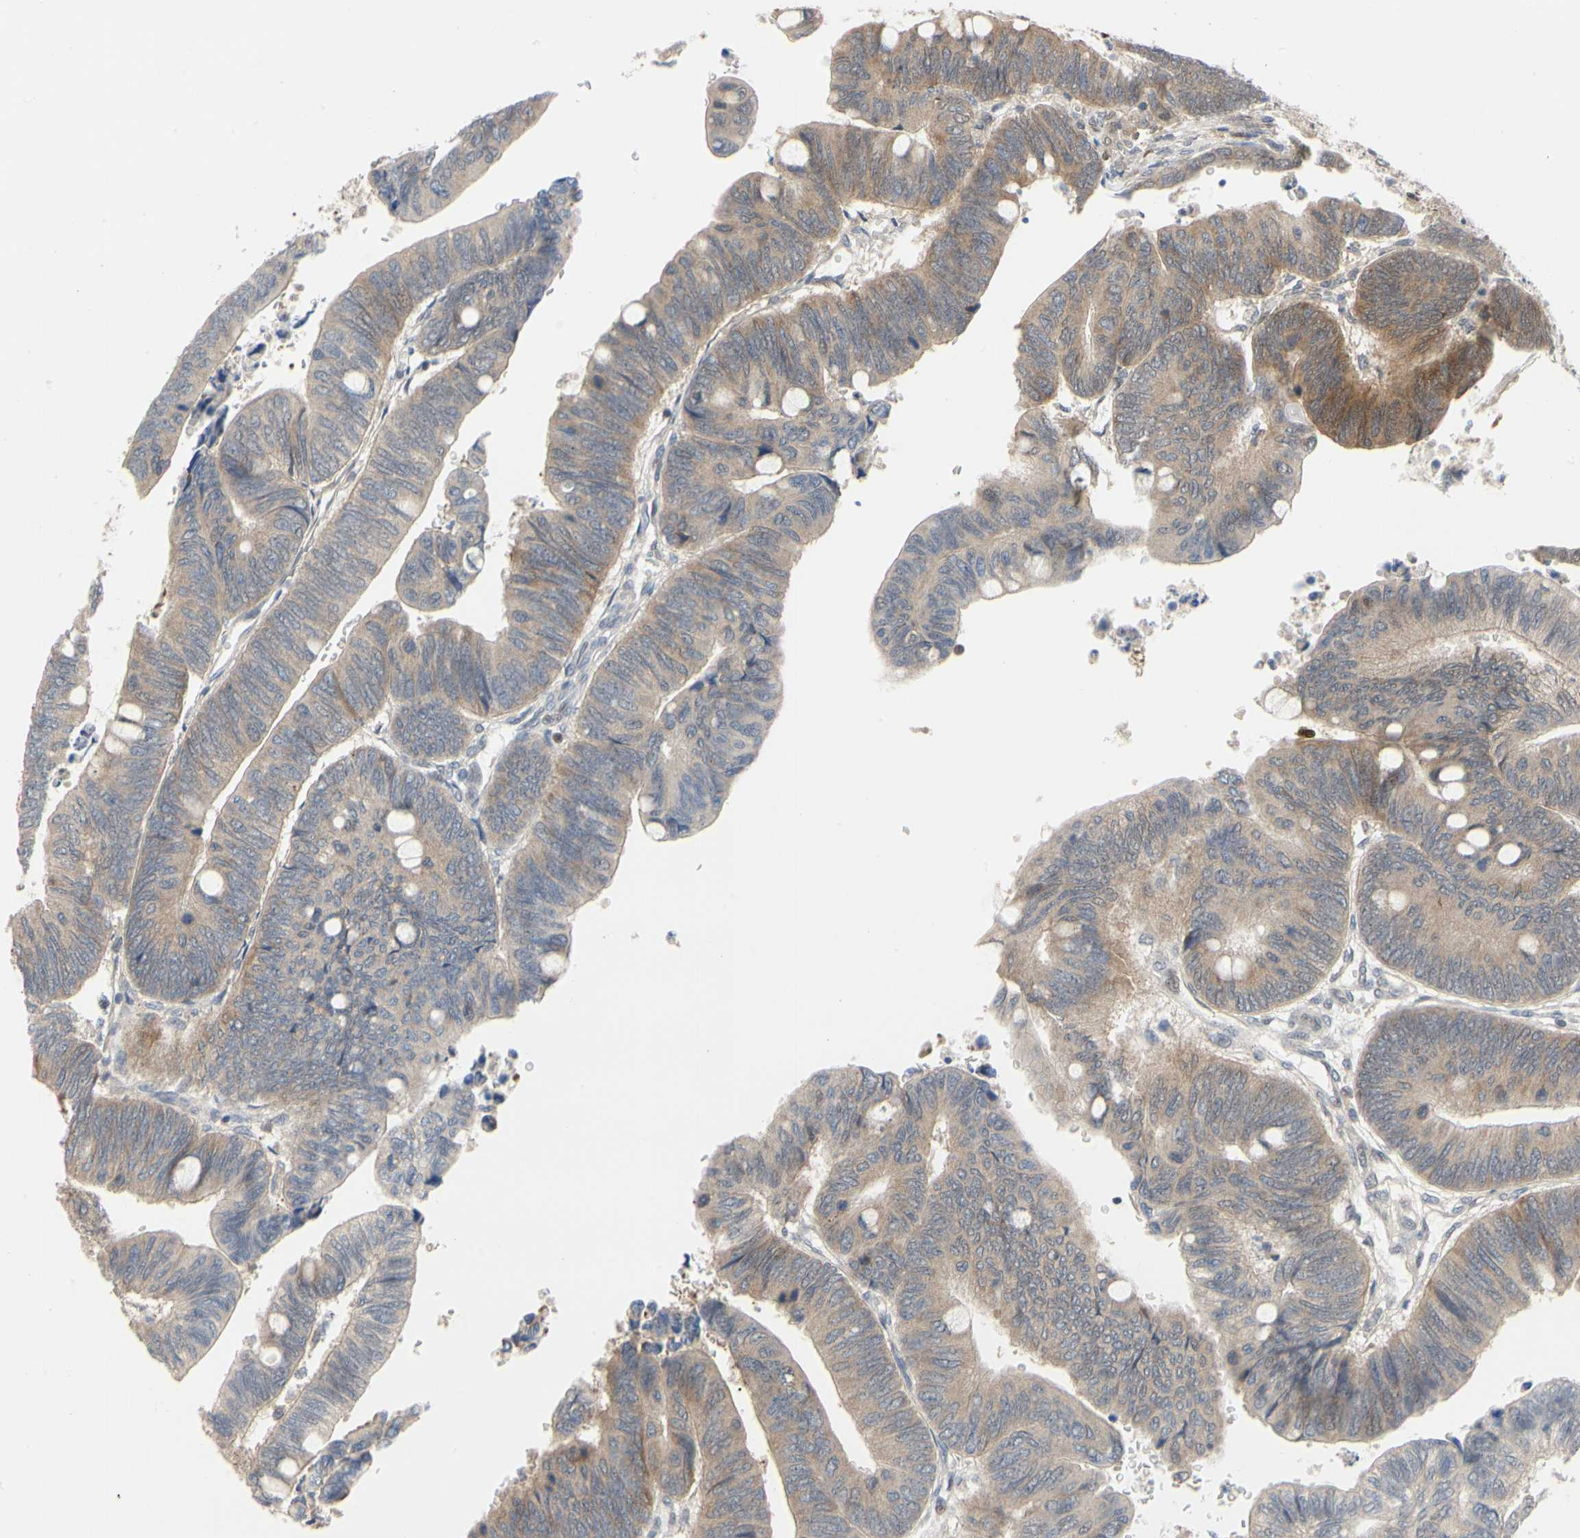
{"staining": {"intensity": "moderate", "quantity": ">75%", "location": "cytoplasmic/membranous"}, "tissue": "colorectal cancer", "cell_type": "Tumor cells", "image_type": "cancer", "snomed": [{"axis": "morphology", "description": "Normal tissue, NOS"}, {"axis": "morphology", "description": "Adenocarcinoma, NOS"}, {"axis": "topography", "description": "Rectum"}, {"axis": "topography", "description": "Peripheral nerve tissue"}], "caption": "Colorectal adenocarcinoma tissue shows moderate cytoplasmic/membranous positivity in about >75% of tumor cells, visualized by immunohistochemistry.", "gene": "CDK5", "patient": {"sex": "male", "age": 92}}